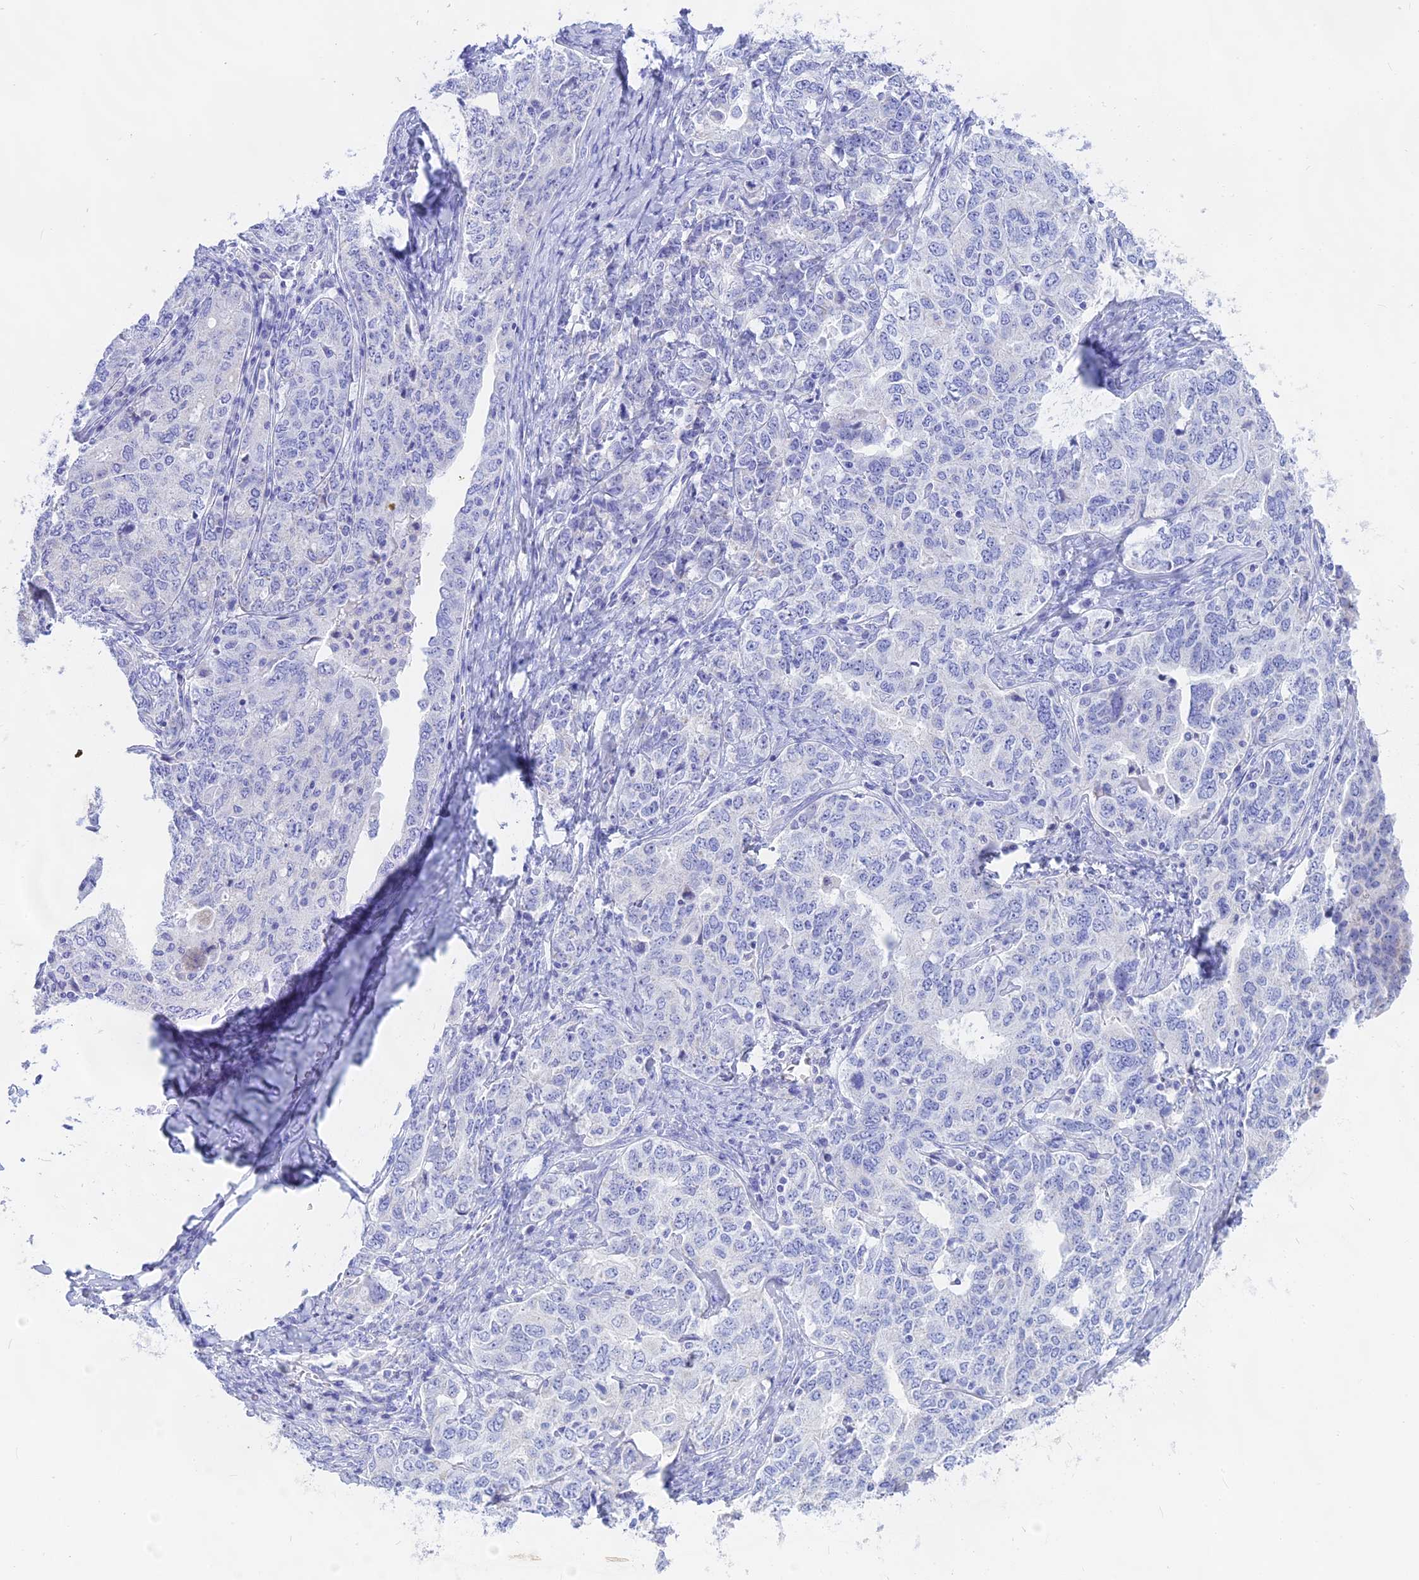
{"staining": {"intensity": "negative", "quantity": "none", "location": "none"}, "tissue": "ovarian cancer", "cell_type": "Tumor cells", "image_type": "cancer", "snomed": [{"axis": "morphology", "description": "Carcinoma, endometroid"}, {"axis": "topography", "description": "Ovary"}], "caption": "An IHC micrograph of ovarian endometroid carcinoma is shown. There is no staining in tumor cells of ovarian endometroid carcinoma. The staining is performed using DAB brown chromogen with nuclei counter-stained in using hematoxylin.", "gene": "ISCA1", "patient": {"sex": "female", "age": 62}}